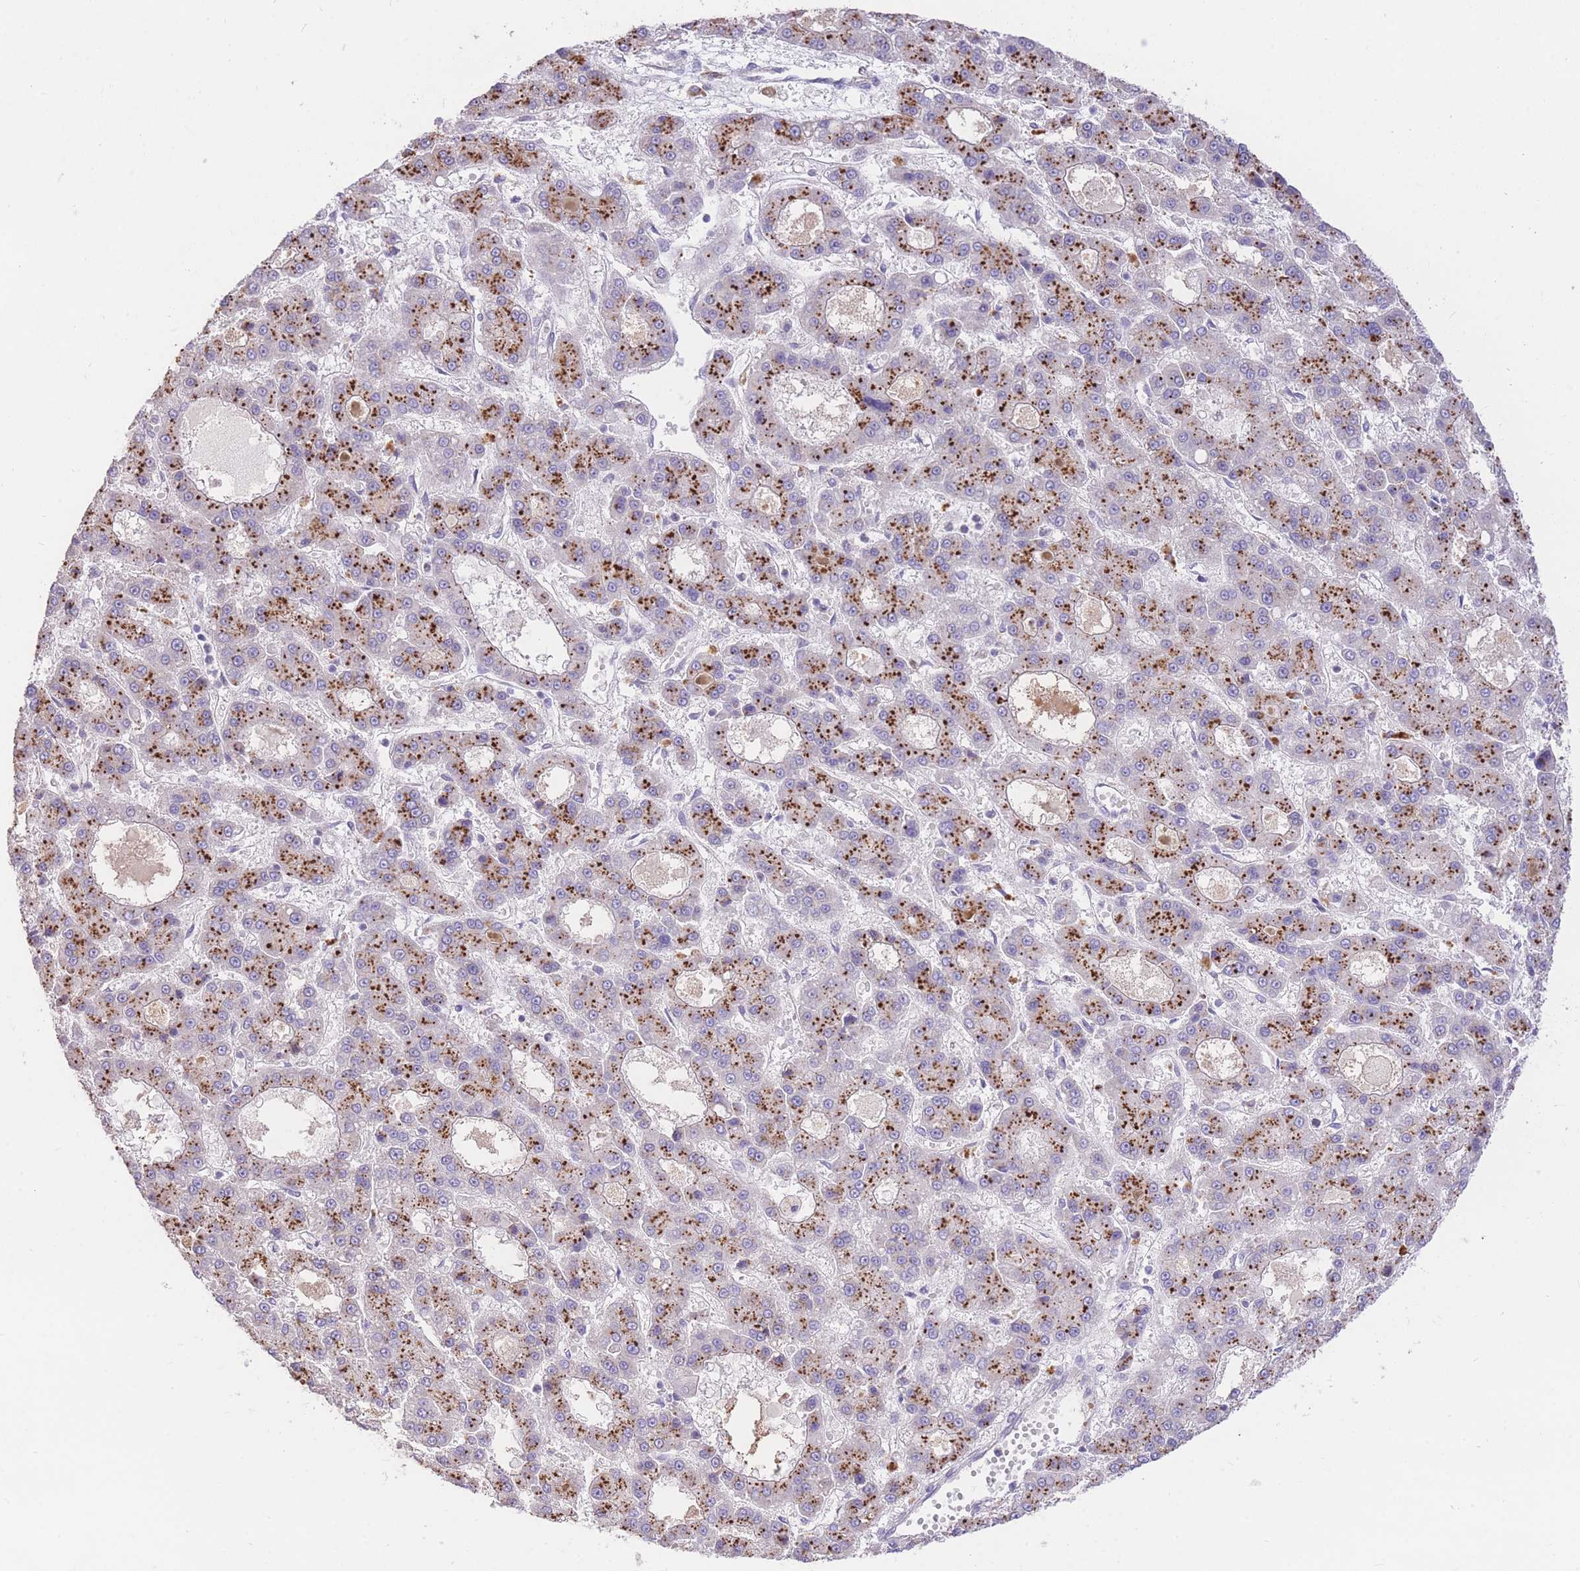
{"staining": {"intensity": "moderate", "quantity": "25%-75%", "location": "cytoplasmic/membranous"}, "tissue": "liver cancer", "cell_type": "Tumor cells", "image_type": "cancer", "snomed": [{"axis": "morphology", "description": "Carcinoma, Hepatocellular, NOS"}, {"axis": "topography", "description": "Liver"}], "caption": "Moderate cytoplasmic/membranous protein staining is present in about 25%-75% of tumor cells in hepatocellular carcinoma (liver). Using DAB (3,3'-diaminobenzidine) (brown) and hematoxylin (blue) stains, captured at high magnification using brightfield microscopy.", "gene": "UBXN7", "patient": {"sex": "male", "age": 70}}